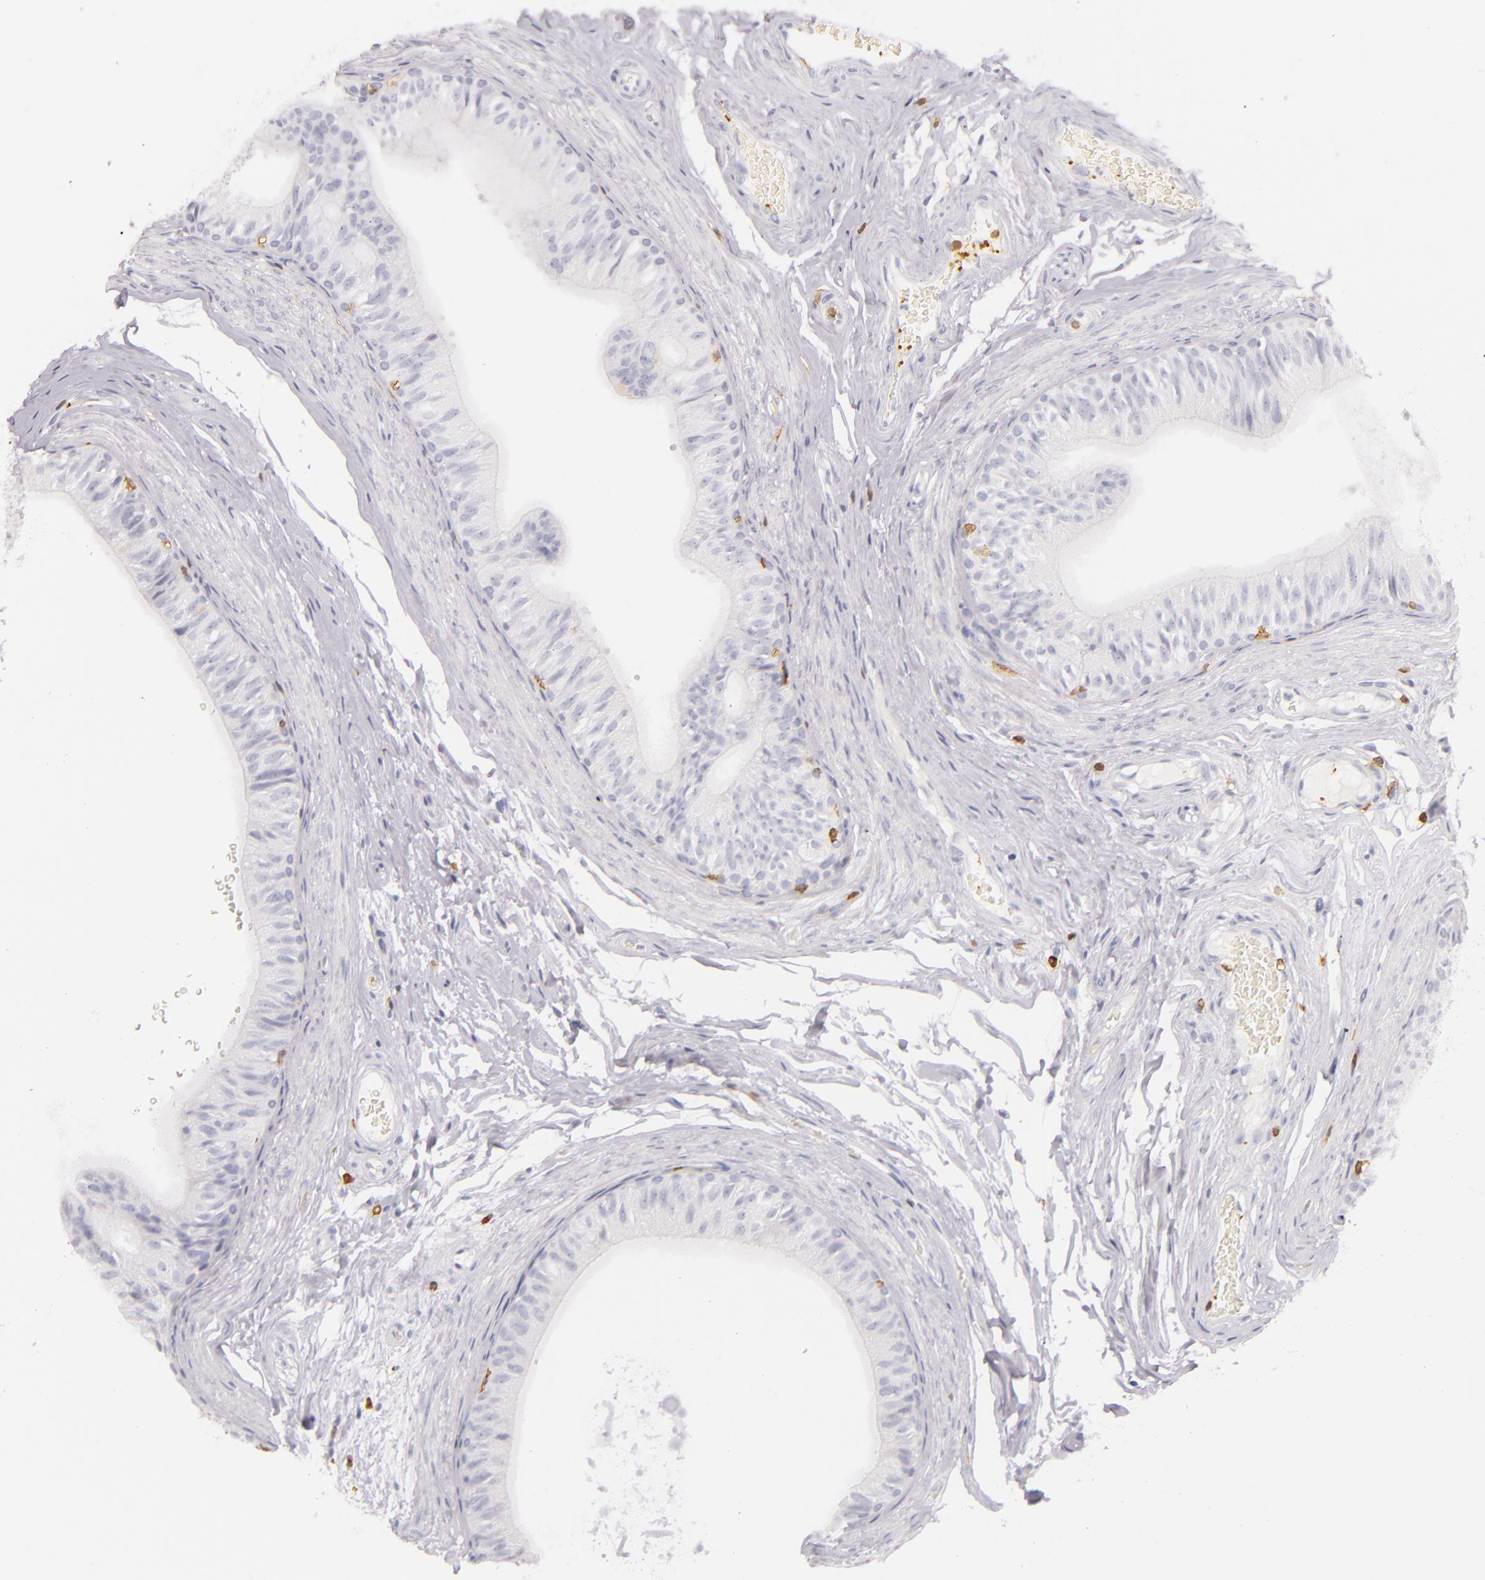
{"staining": {"intensity": "negative", "quantity": "none", "location": "none"}, "tissue": "epididymis", "cell_type": "Glandular cells", "image_type": "normal", "snomed": [{"axis": "morphology", "description": "Normal tissue, NOS"}, {"axis": "topography", "description": "Testis"}, {"axis": "topography", "description": "Epididymis"}], "caption": "Glandular cells are negative for protein expression in unremarkable human epididymis. Brightfield microscopy of immunohistochemistry (IHC) stained with DAB (brown) and hematoxylin (blue), captured at high magnification.", "gene": "LAT", "patient": {"sex": "male", "age": 36}}